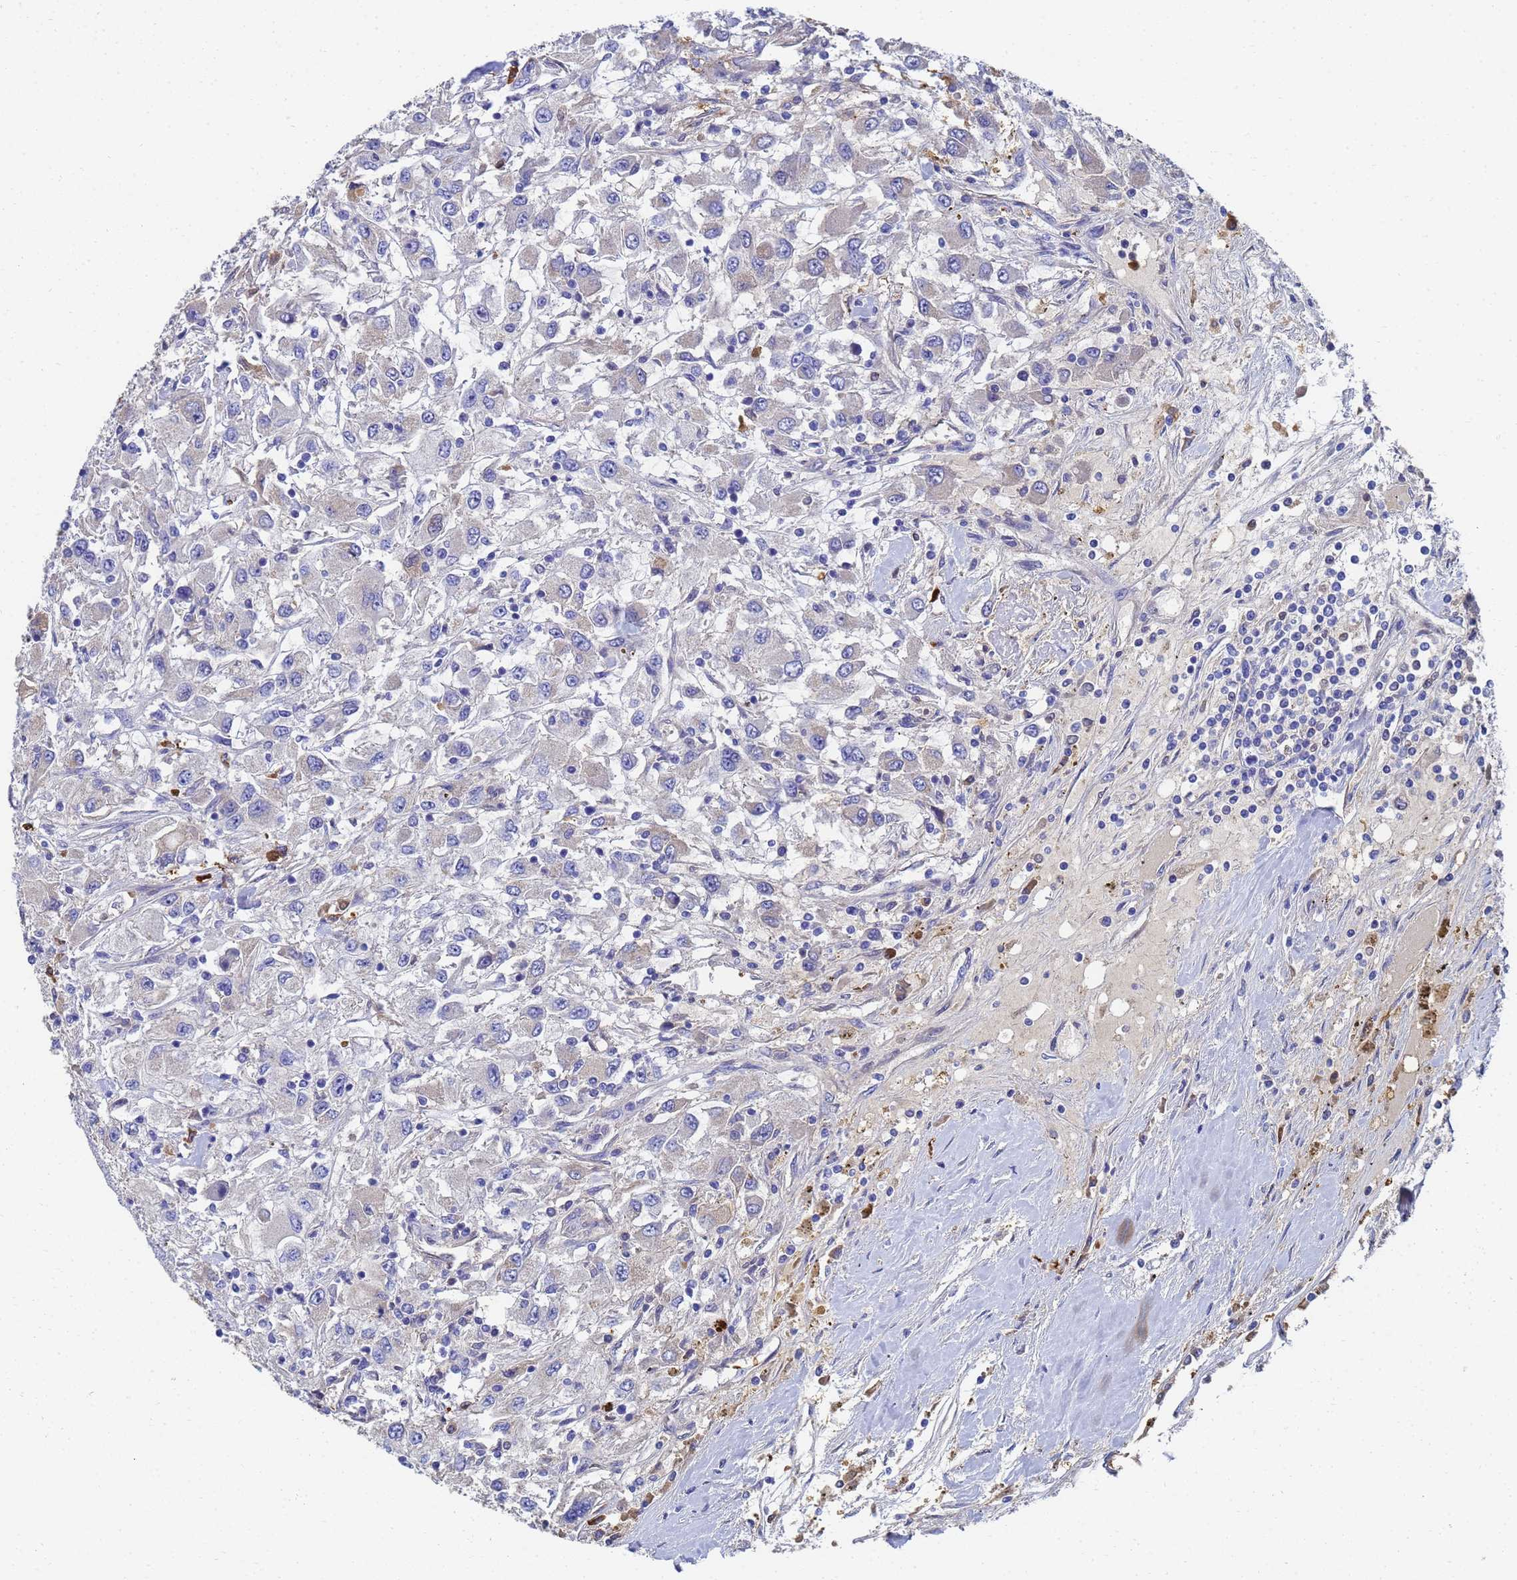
{"staining": {"intensity": "negative", "quantity": "none", "location": "none"}, "tissue": "renal cancer", "cell_type": "Tumor cells", "image_type": "cancer", "snomed": [{"axis": "morphology", "description": "Adenocarcinoma, NOS"}, {"axis": "topography", "description": "Kidney"}], "caption": "Adenocarcinoma (renal) stained for a protein using IHC reveals no staining tumor cells.", "gene": "LBX2", "patient": {"sex": "female", "age": 67}}